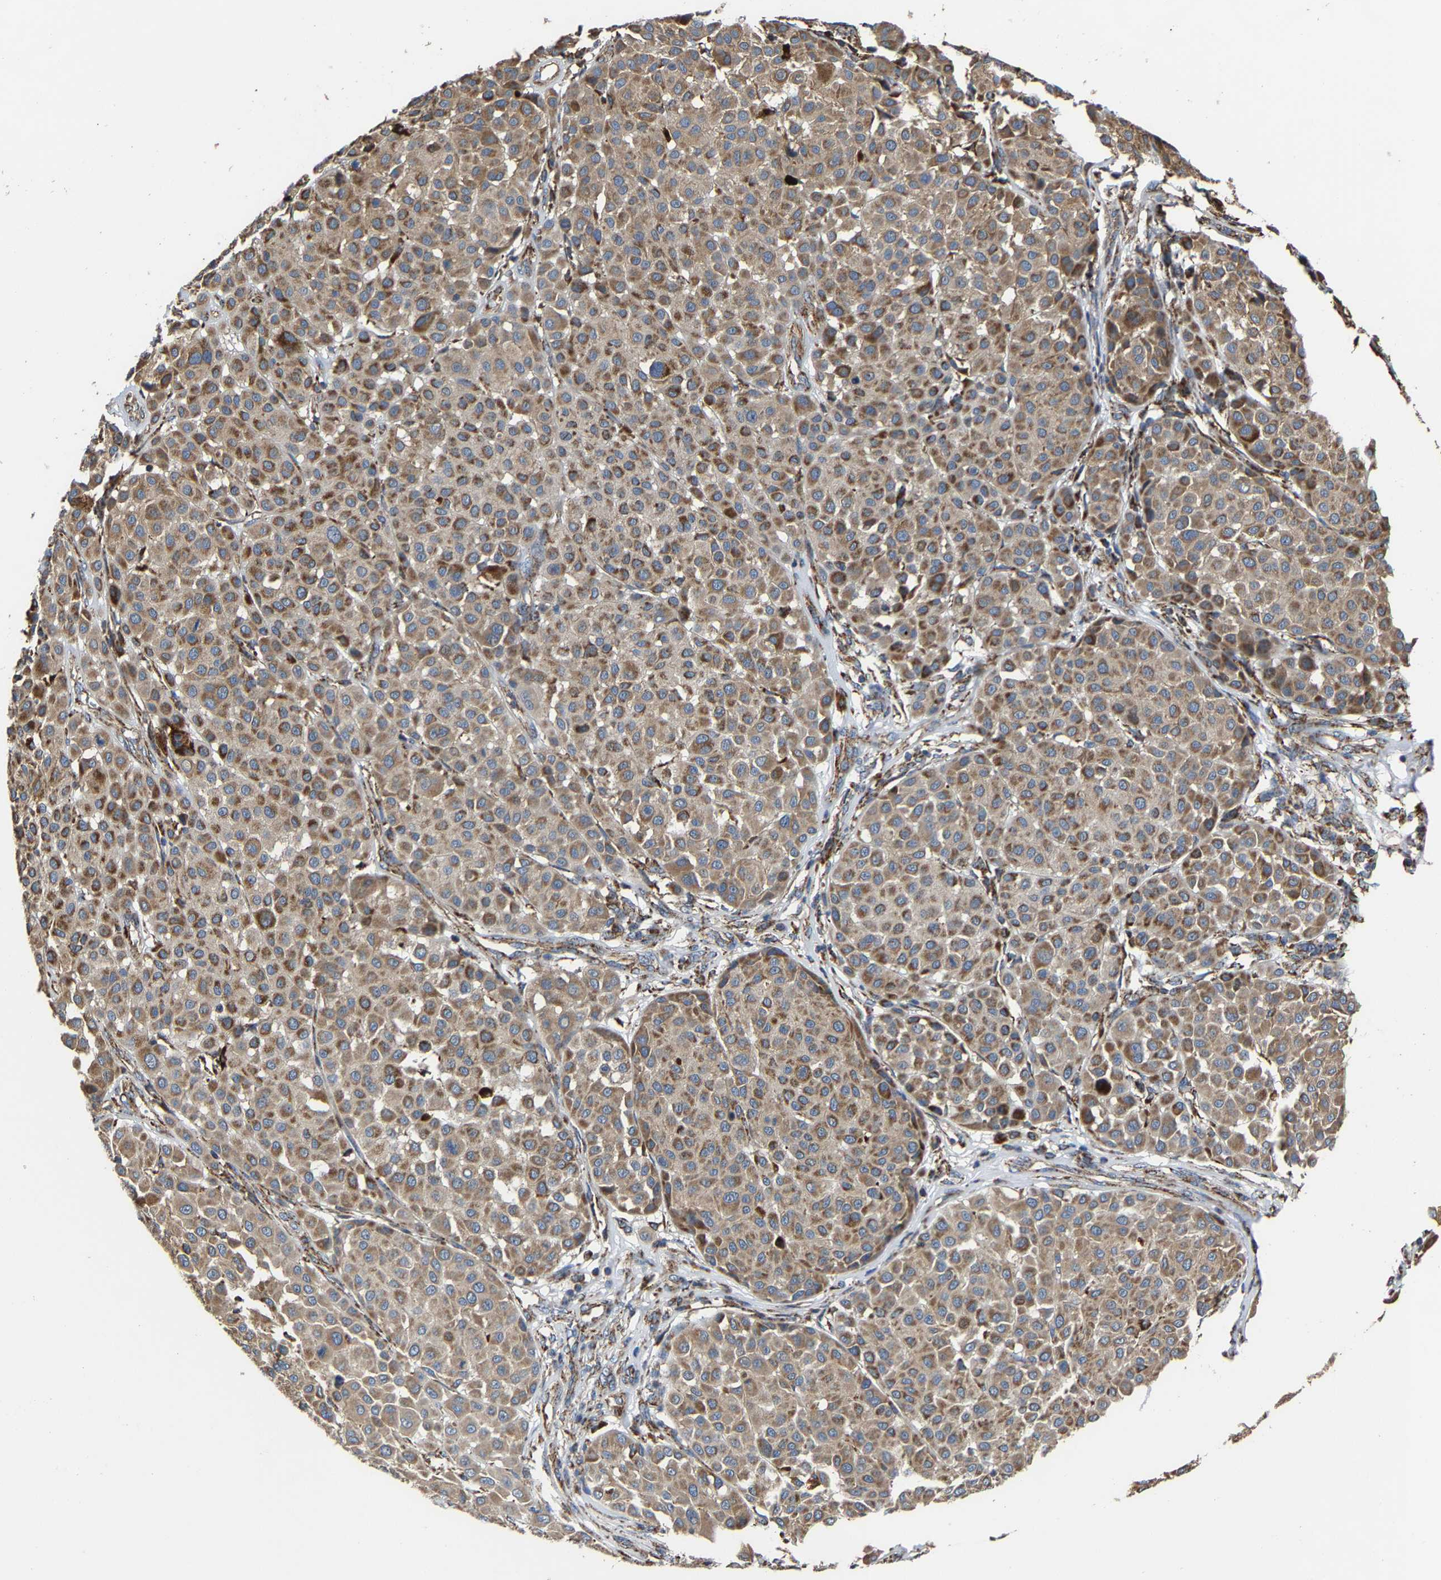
{"staining": {"intensity": "moderate", "quantity": ">75%", "location": "cytoplasmic/membranous"}, "tissue": "melanoma", "cell_type": "Tumor cells", "image_type": "cancer", "snomed": [{"axis": "morphology", "description": "Malignant melanoma, Metastatic site"}, {"axis": "topography", "description": "Soft tissue"}], "caption": "IHC photomicrograph of melanoma stained for a protein (brown), which demonstrates medium levels of moderate cytoplasmic/membranous positivity in approximately >75% of tumor cells.", "gene": "NDUFV3", "patient": {"sex": "male", "age": 41}}